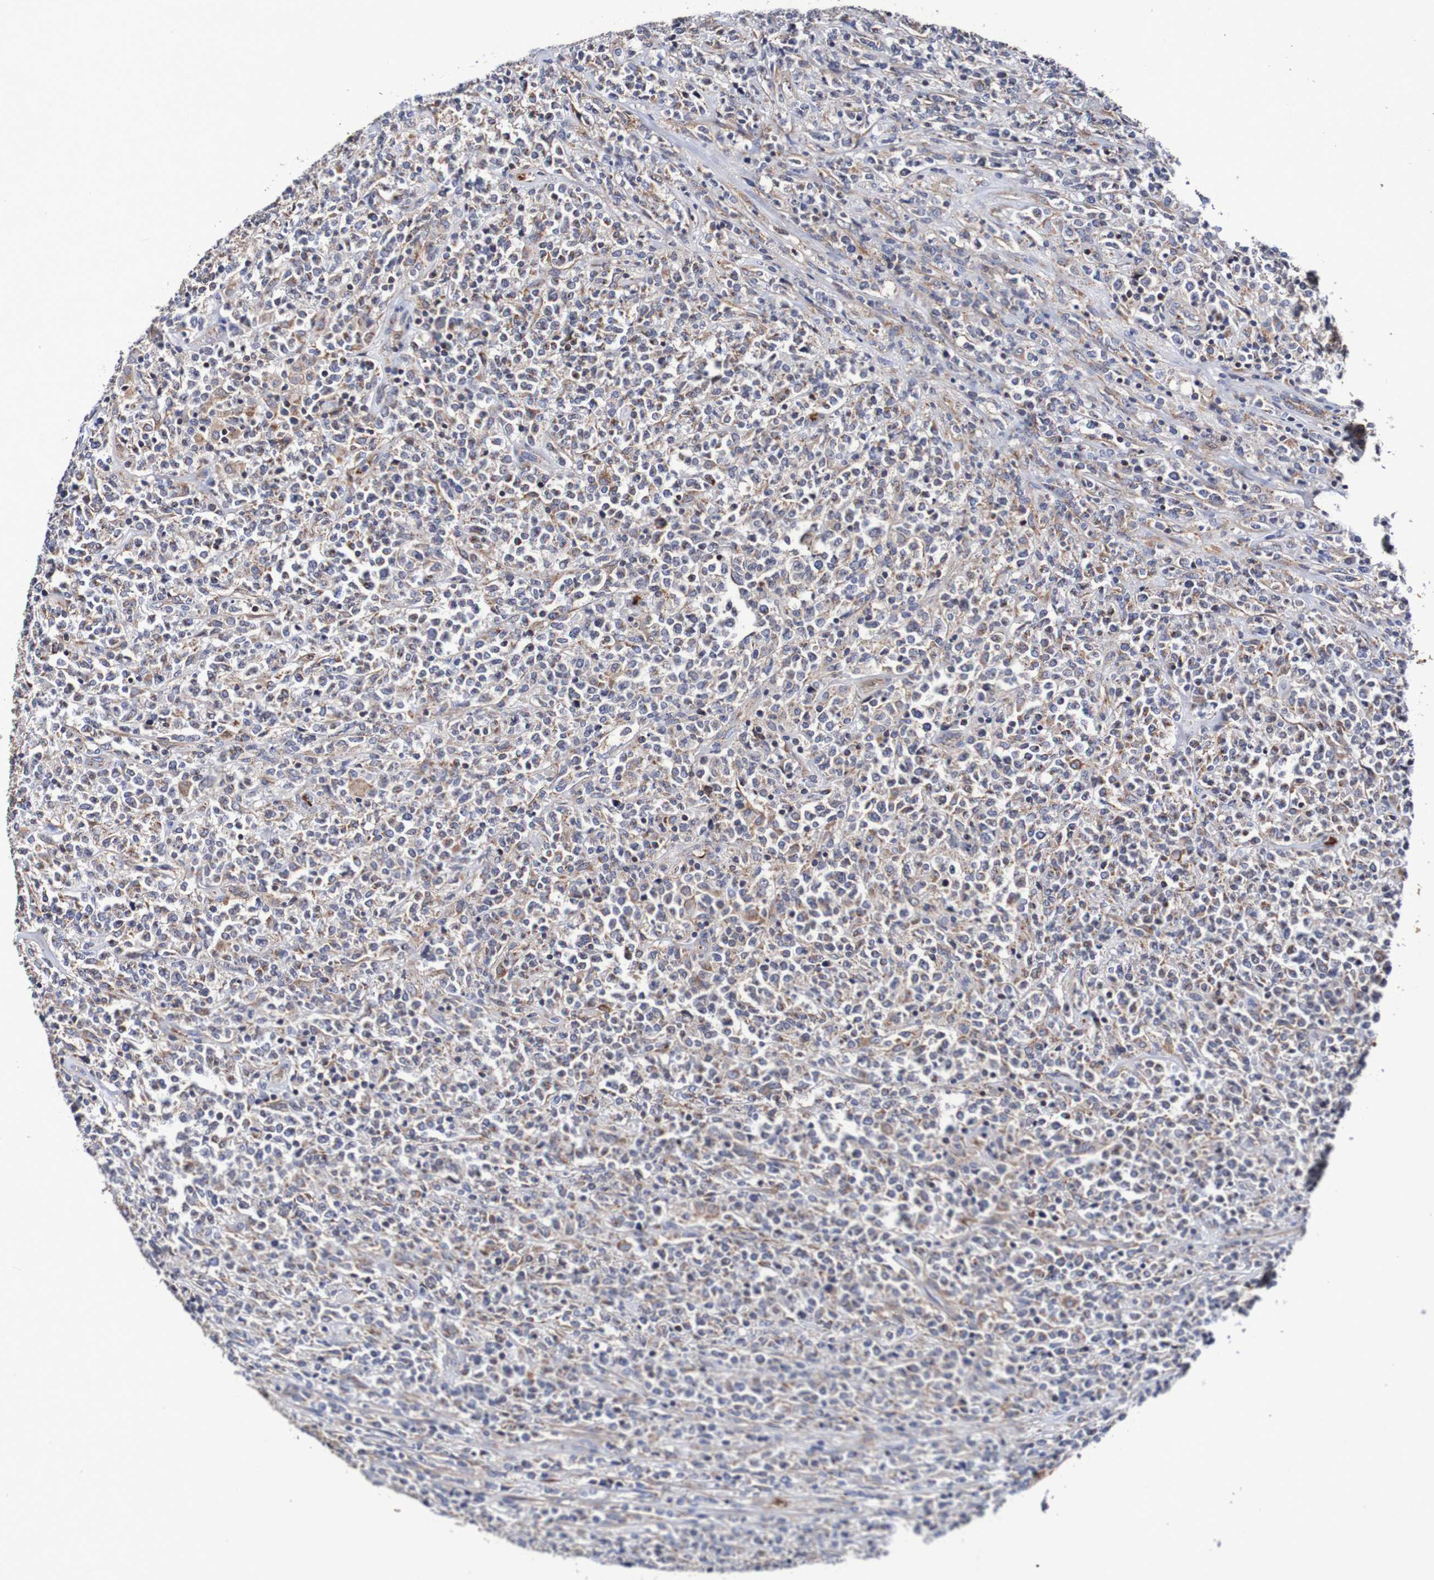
{"staining": {"intensity": "negative", "quantity": "none", "location": "none"}, "tissue": "lymphoma", "cell_type": "Tumor cells", "image_type": "cancer", "snomed": [{"axis": "morphology", "description": "Malignant lymphoma, non-Hodgkin's type, High grade"}, {"axis": "topography", "description": "Soft tissue"}], "caption": "DAB immunohistochemical staining of malignant lymphoma, non-Hodgkin's type (high-grade) exhibits no significant expression in tumor cells.", "gene": "WNT4", "patient": {"sex": "male", "age": 18}}